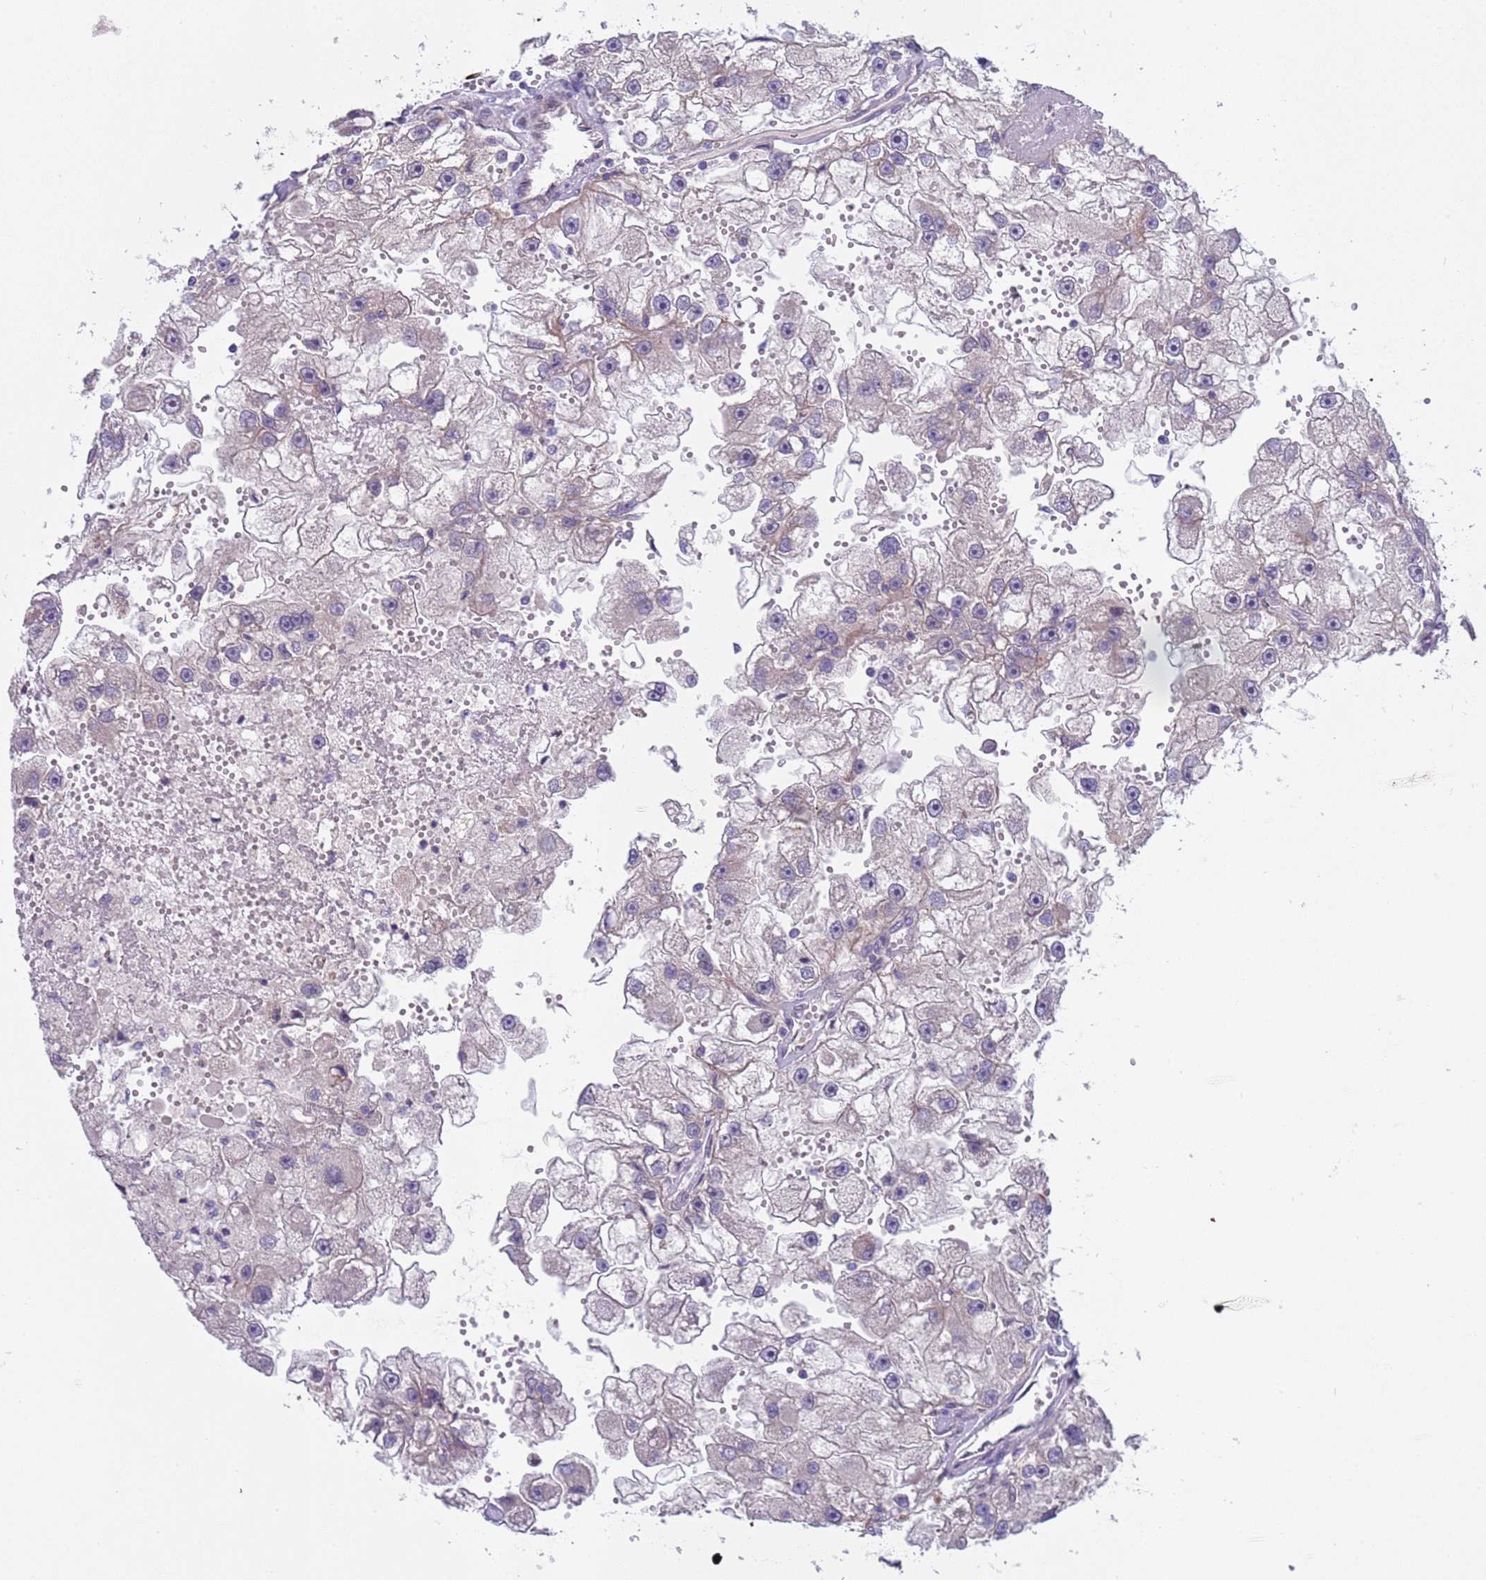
{"staining": {"intensity": "negative", "quantity": "none", "location": "none"}, "tissue": "renal cancer", "cell_type": "Tumor cells", "image_type": "cancer", "snomed": [{"axis": "morphology", "description": "Adenocarcinoma, NOS"}, {"axis": "topography", "description": "Kidney"}], "caption": "Tumor cells are negative for protein expression in human renal adenocarcinoma. (Immunohistochemistry, brightfield microscopy, high magnification).", "gene": "TRMT10A", "patient": {"sex": "male", "age": 63}}